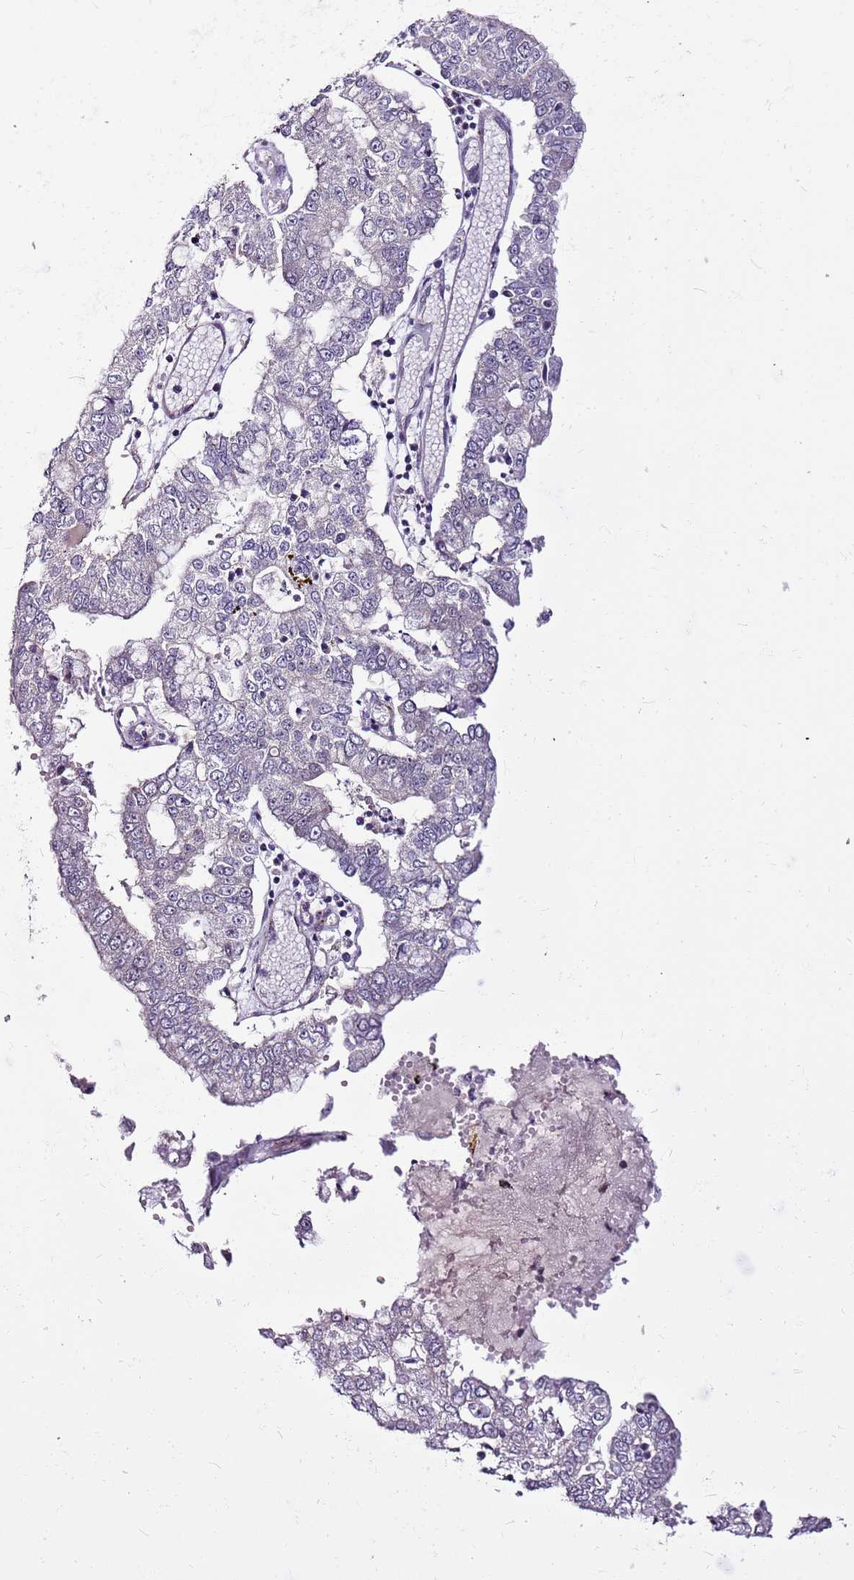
{"staining": {"intensity": "negative", "quantity": "none", "location": "none"}, "tissue": "stomach cancer", "cell_type": "Tumor cells", "image_type": "cancer", "snomed": [{"axis": "morphology", "description": "Adenocarcinoma, NOS"}, {"axis": "topography", "description": "Stomach"}], "caption": "Stomach cancer was stained to show a protein in brown. There is no significant expression in tumor cells.", "gene": "POLE3", "patient": {"sex": "male", "age": 76}}